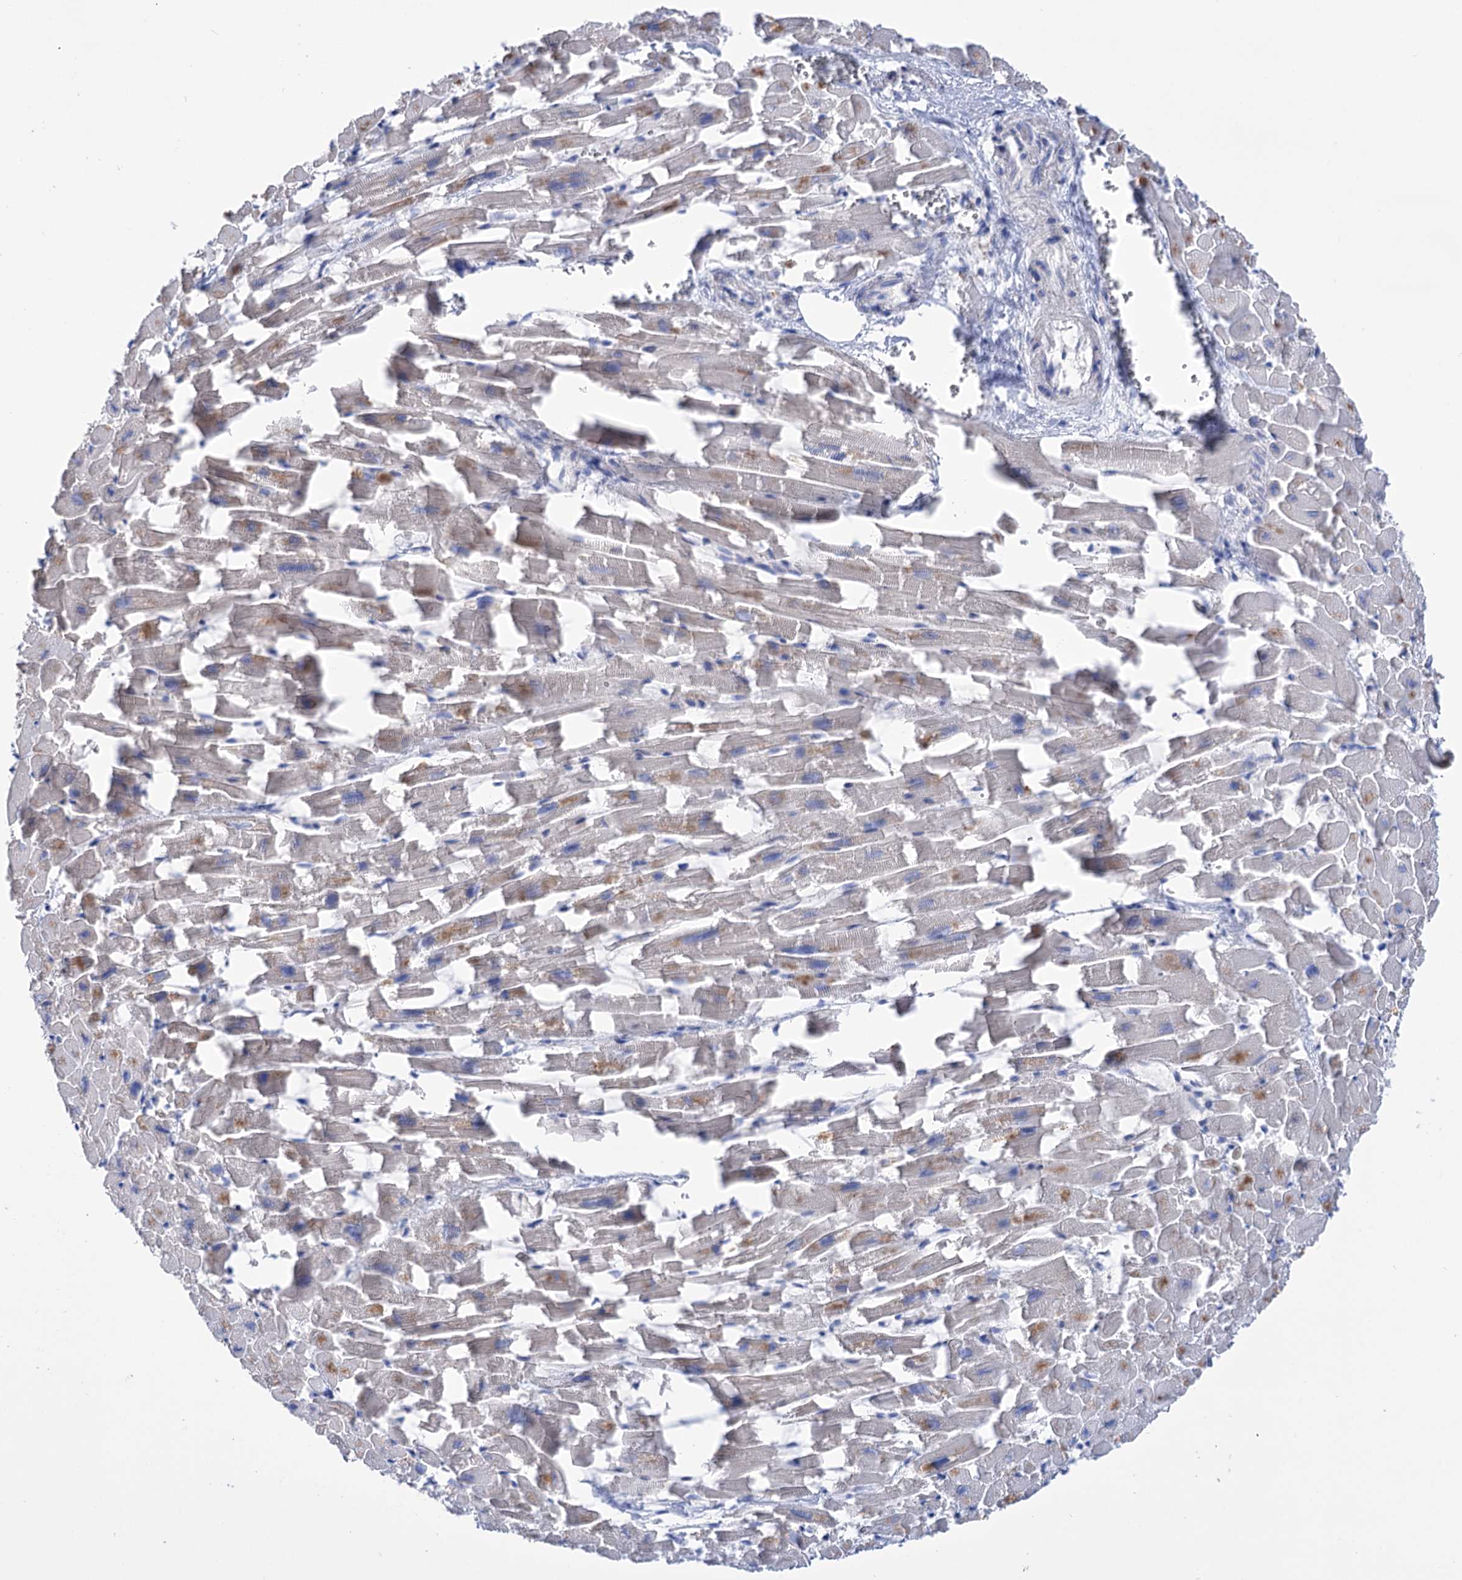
{"staining": {"intensity": "negative", "quantity": "none", "location": "none"}, "tissue": "heart muscle", "cell_type": "Cardiomyocytes", "image_type": "normal", "snomed": [{"axis": "morphology", "description": "Normal tissue, NOS"}, {"axis": "topography", "description": "Heart"}], "caption": "Cardiomyocytes are negative for brown protein staining in normal heart muscle. (Brightfield microscopy of DAB immunohistochemistry (IHC) at high magnification).", "gene": "BBS4", "patient": {"sex": "female", "age": 64}}